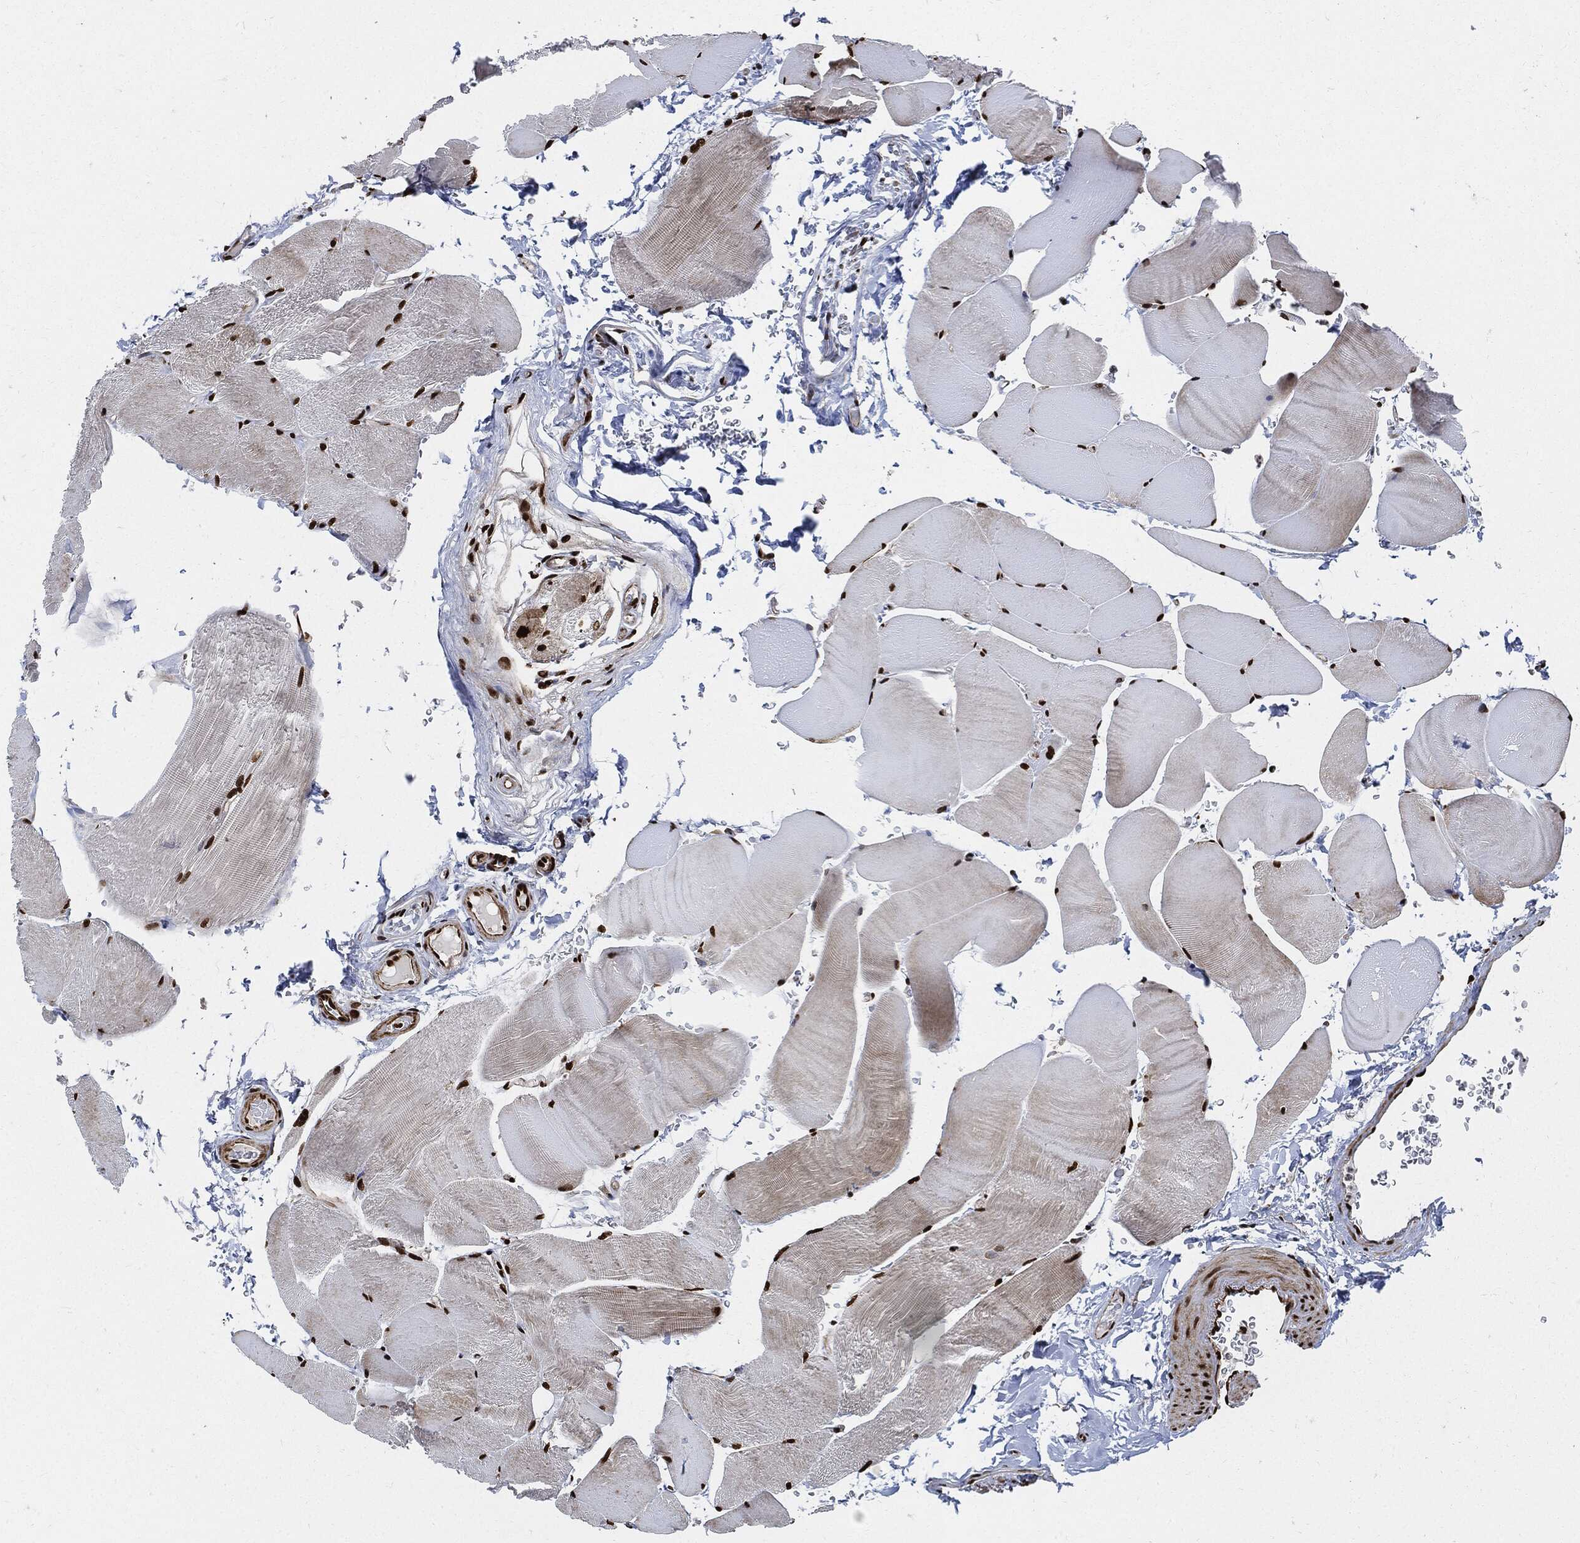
{"staining": {"intensity": "strong", "quantity": ">75%", "location": "nuclear"}, "tissue": "skeletal muscle", "cell_type": "Myocytes", "image_type": "normal", "snomed": [{"axis": "morphology", "description": "Normal tissue, NOS"}, {"axis": "topography", "description": "Skeletal muscle"}], "caption": "IHC photomicrograph of unremarkable human skeletal muscle stained for a protein (brown), which reveals high levels of strong nuclear staining in about >75% of myocytes.", "gene": "RECQL", "patient": {"sex": "female", "age": 37}}